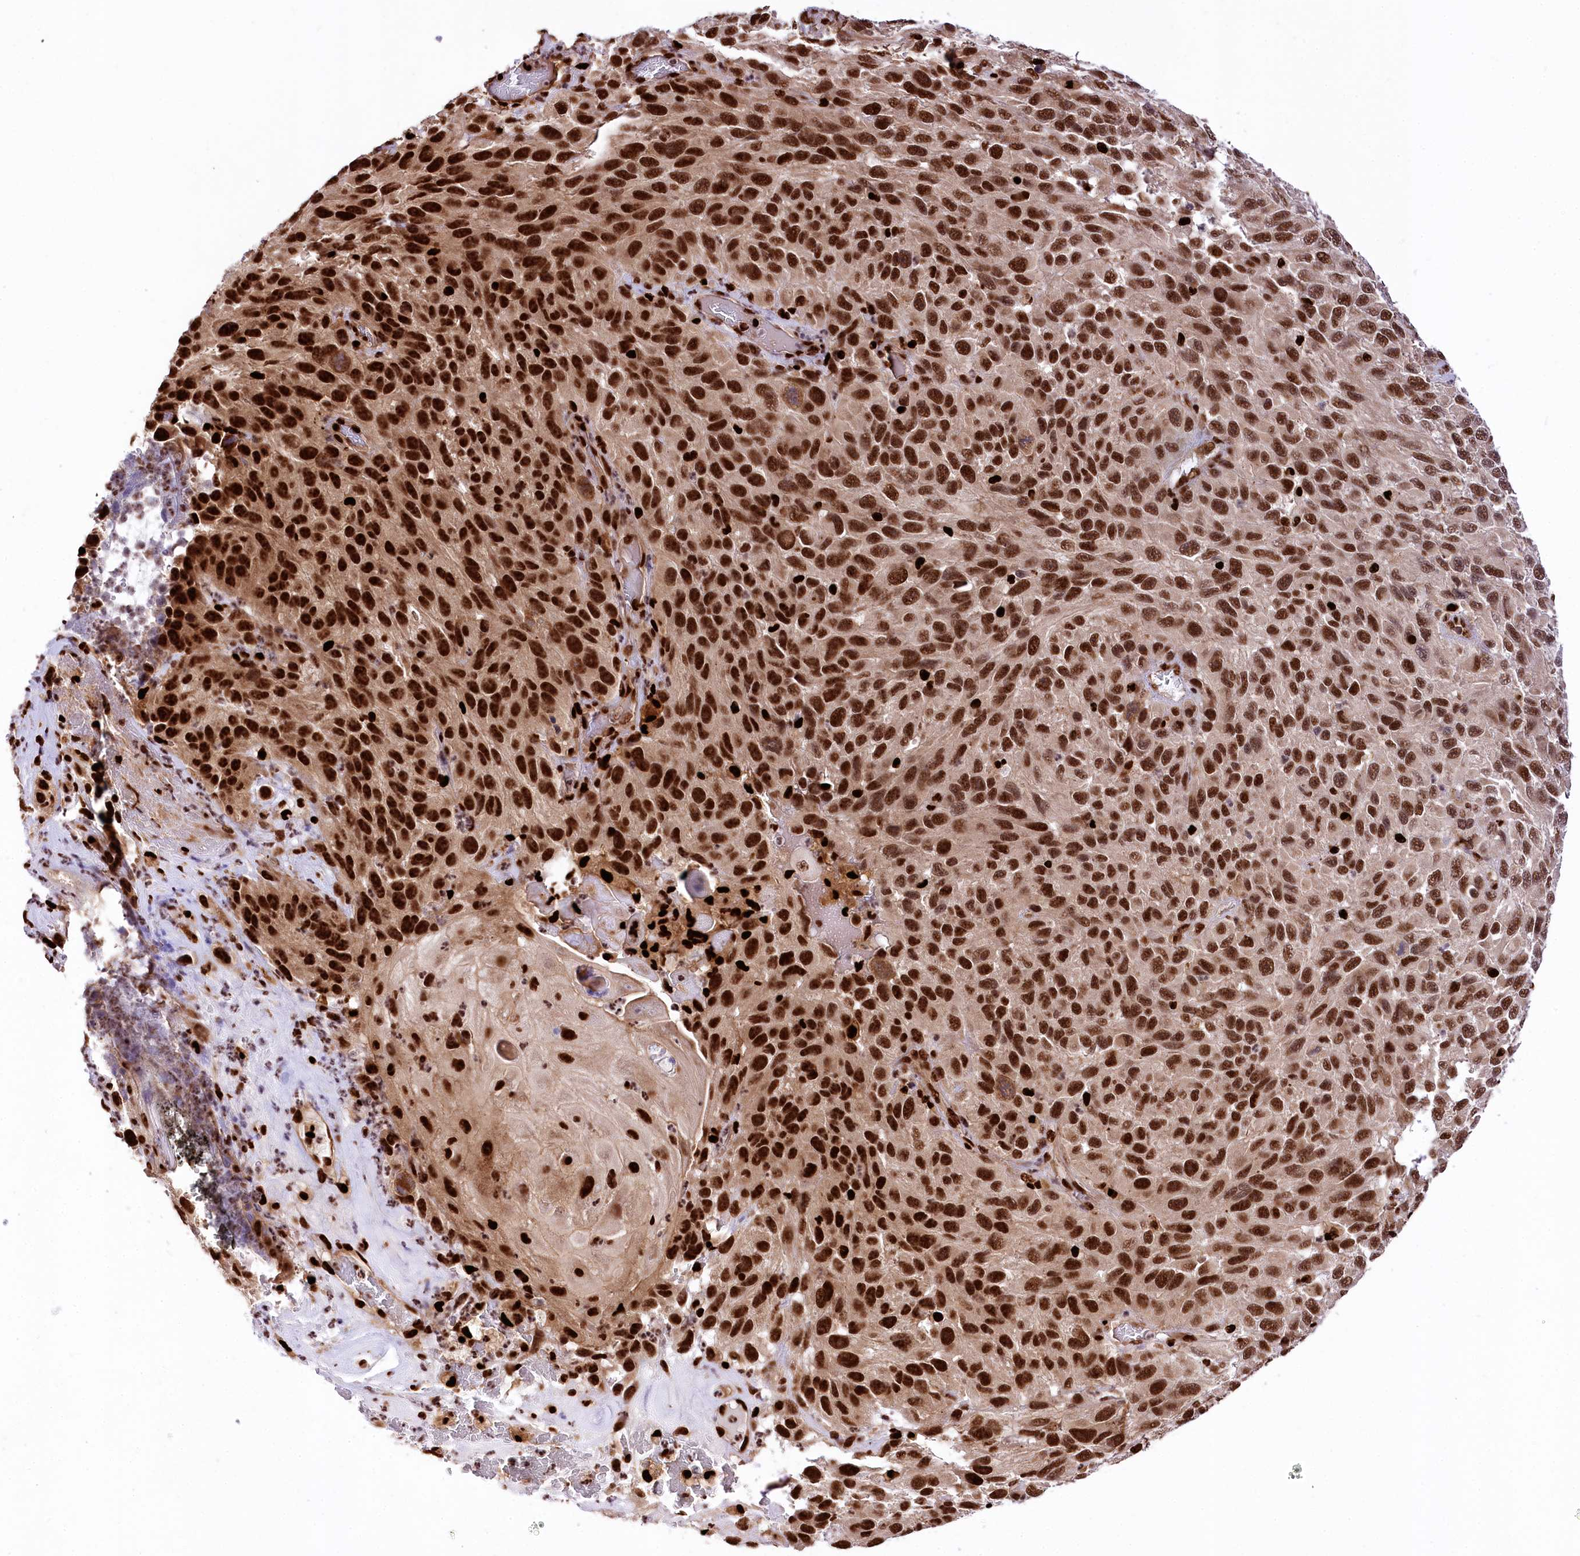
{"staining": {"intensity": "strong", "quantity": ">75%", "location": "cytoplasmic/membranous,nuclear"}, "tissue": "melanoma", "cell_type": "Tumor cells", "image_type": "cancer", "snomed": [{"axis": "morphology", "description": "Malignant melanoma, NOS"}, {"axis": "topography", "description": "Skin"}], "caption": "This histopathology image exhibits IHC staining of human melanoma, with high strong cytoplasmic/membranous and nuclear expression in about >75% of tumor cells.", "gene": "FIGN", "patient": {"sex": "female", "age": 96}}